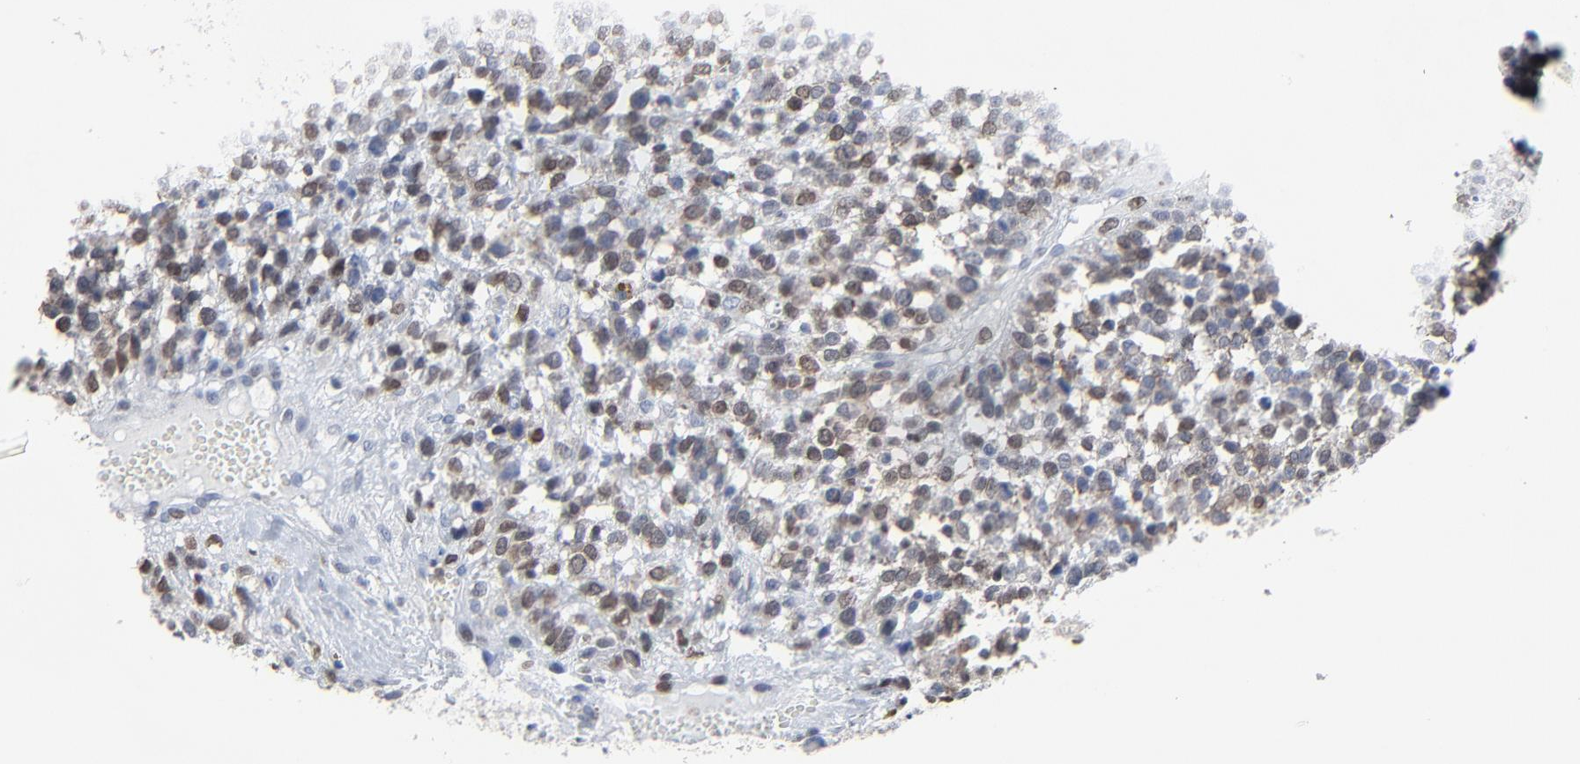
{"staining": {"intensity": "moderate", "quantity": "25%-75%", "location": "nuclear"}, "tissue": "glioma", "cell_type": "Tumor cells", "image_type": "cancer", "snomed": [{"axis": "morphology", "description": "Glioma, malignant, High grade"}, {"axis": "topography", "description": "Brain"}], "caption": "High-grade glioma (malignant) stained with immunohistochemistry displays moderate nuclear staining in approximately 25%-75% of tumor cells. (Stains: DAB (3,3'-diaminobenzidine) in brown, nuclei in blue, Microscopy: brightfield microscopy at high magnification).", "gene": "BIRC3", "patient": {"sex": "male", "age": 66}}